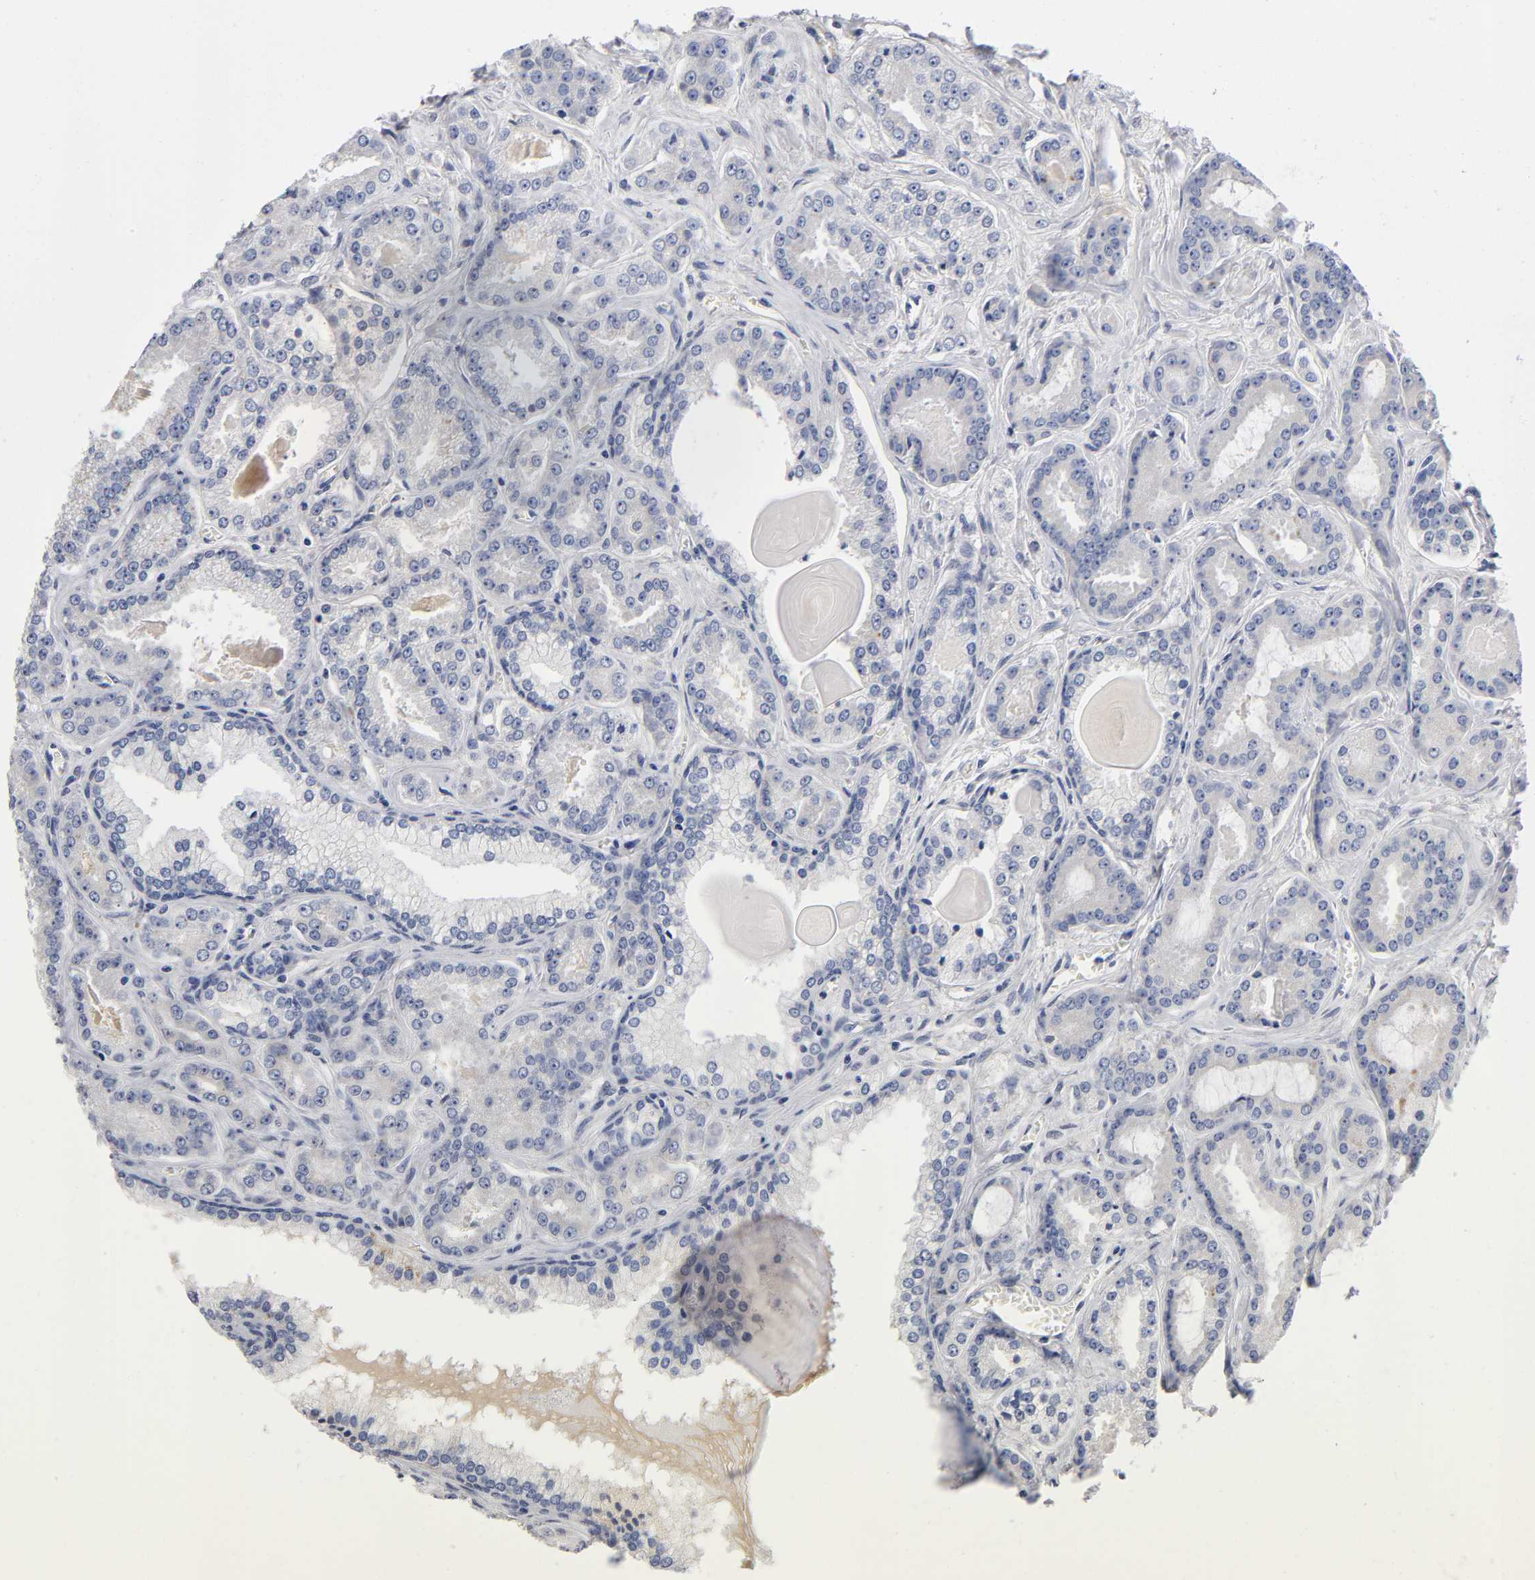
{"staining": {"intensity": "weak", "quantity": "<25%", "location": "cytoplasmic/membranous"}, "tissue": "prostate cancer", "cell_type": "Tumor cells", "image_type": "cancer", "snomed": [{"axis": "morphology", "description": "Adenocarcinoma, Low grade"}, {"axis": "topography", "description": "Prostate"}], "caption": "Immunohistochemistry (IHC) of low-grade adenocarcinoma (prostate) reveals no positivity in tumor cells.", "gene": "NOVA1", "patient": {"sex": "male", "age": 59}}